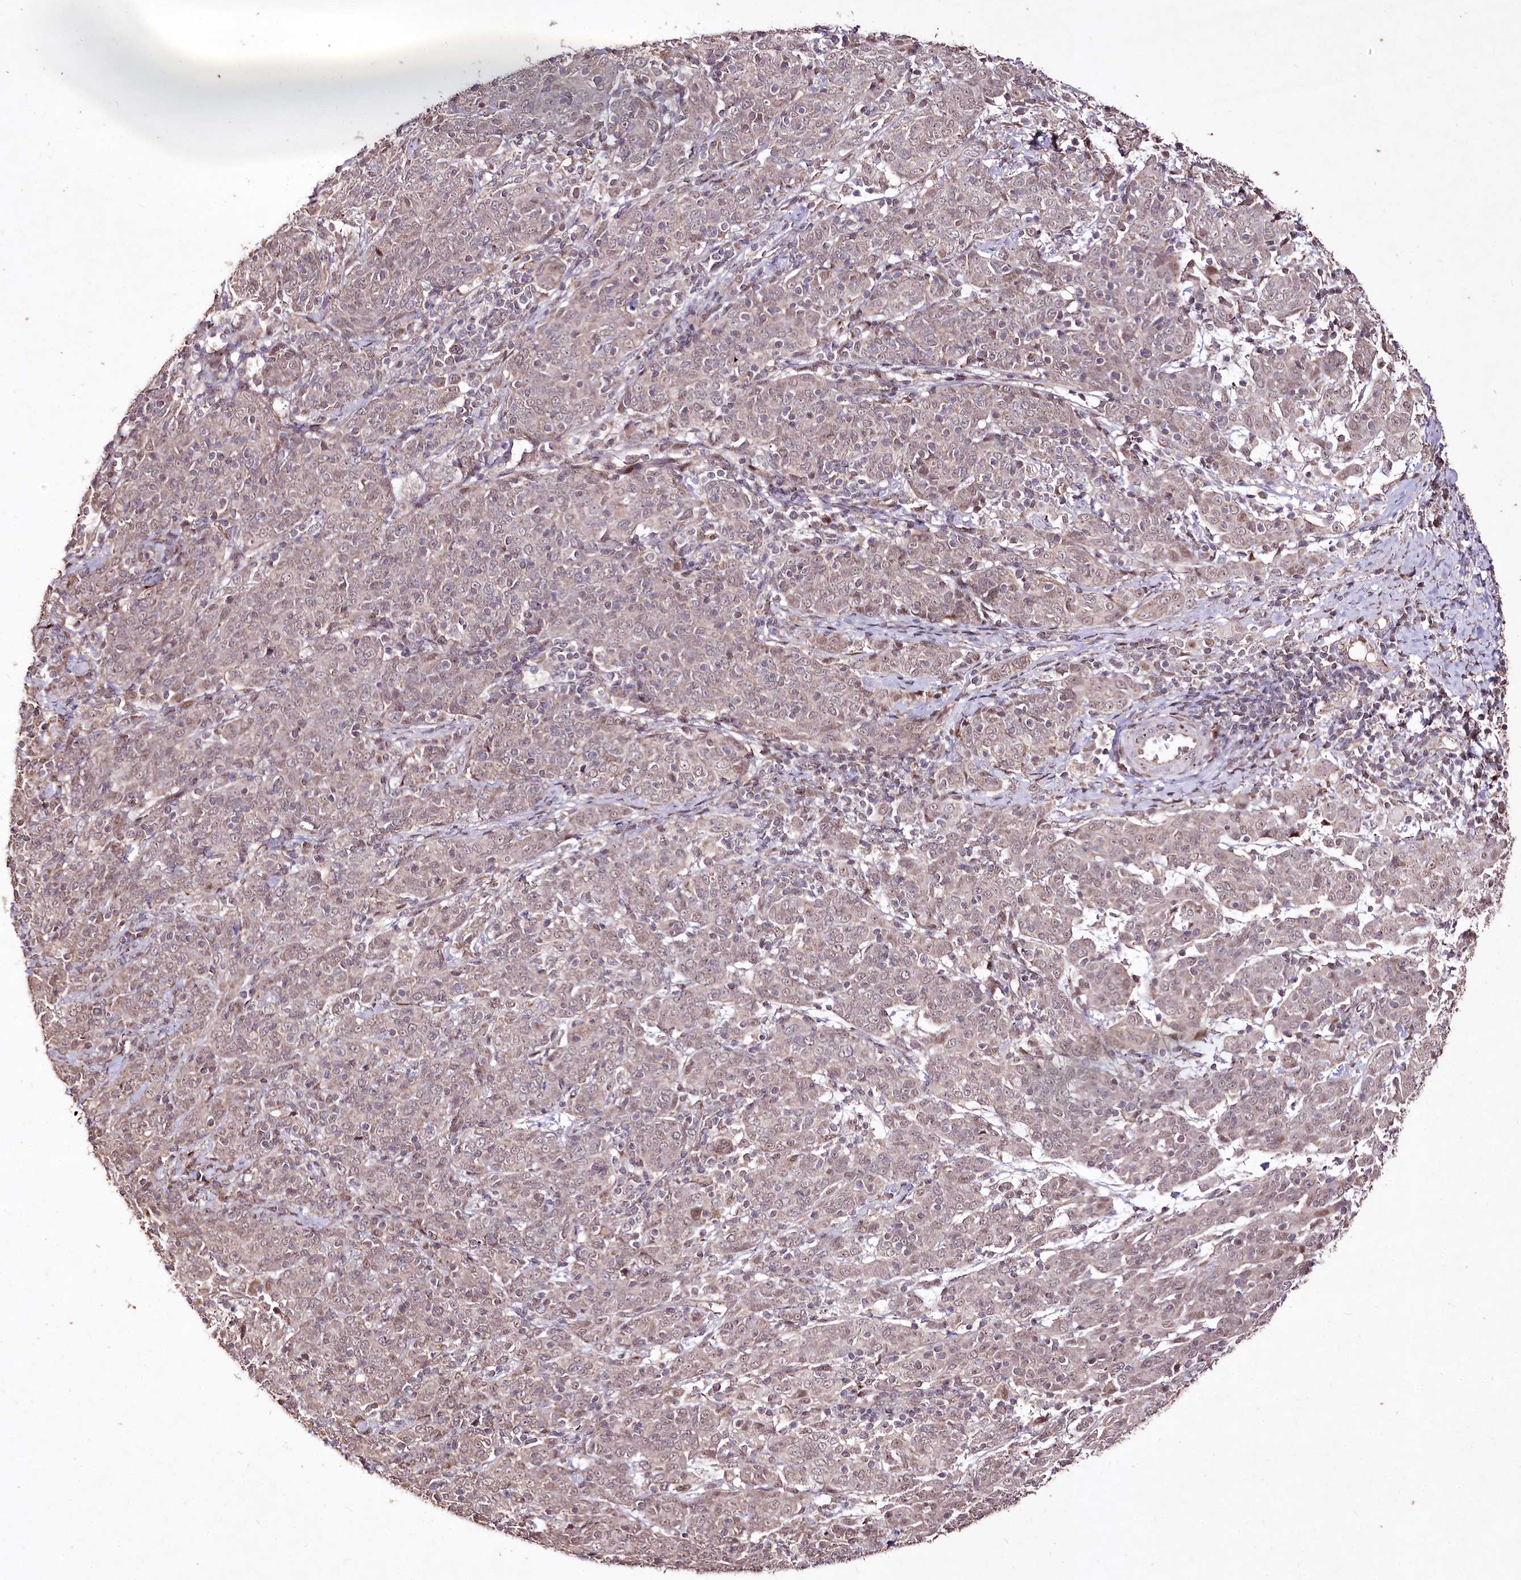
{"staining": {"intensity": "weak", "quantity": "<25%", "location": "cytoplasmic/membranous,nuclear"}, "tissue": "cervical cancer", "cell_type": "Tumor cells", "image_type": "cancer", "snomed": [{"axis": "morphology", "description": "Squamous cell carcinoma, NOS"}, {"axis": "topography", "description": "Cervix"}], "caption": "The micrograph displays no staining of tumor cells in cervical cancer.", "gene": "CARD19", "patient": {"sex": "female", "age": 67}}